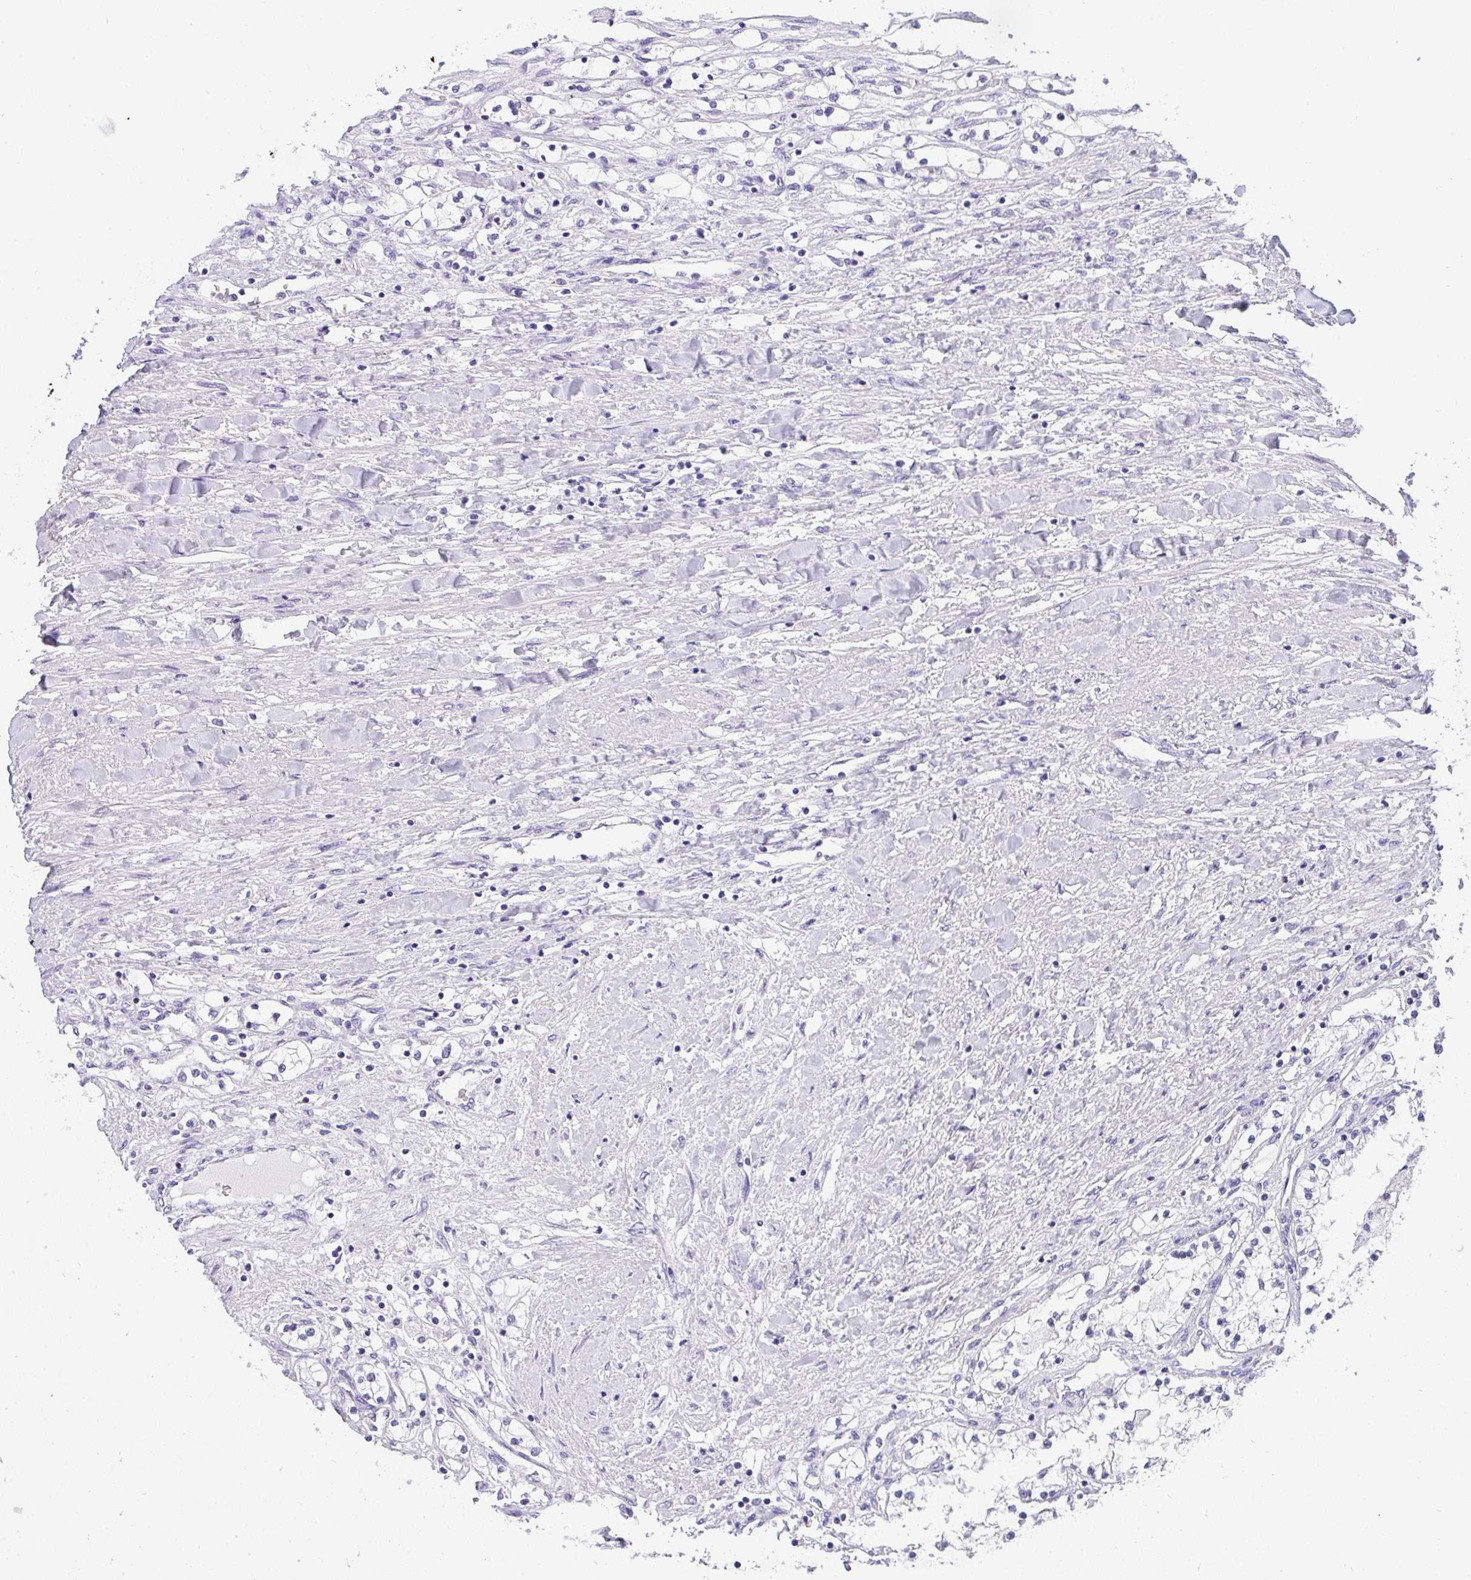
{"staining": {"intensity": "negative", "quantity": "none", "location": "none"}, "tissue": "renal cancer", "cell_type": "Tumor cells", "image_type": "cancer", "snomed": [{"axis": "morphology", "description": "Adenocarcinoma, NOS"}, {"axis": "topography", "description": "Kidney"}], "caption": "High power microscopy photomicrograph of an immunohistochemistry micrograph of renal adenocarcinoma, revealing no significant expression in tumor cells.", "gene": "VGLL3", "patient": {"sex": "male", "age": 68}}